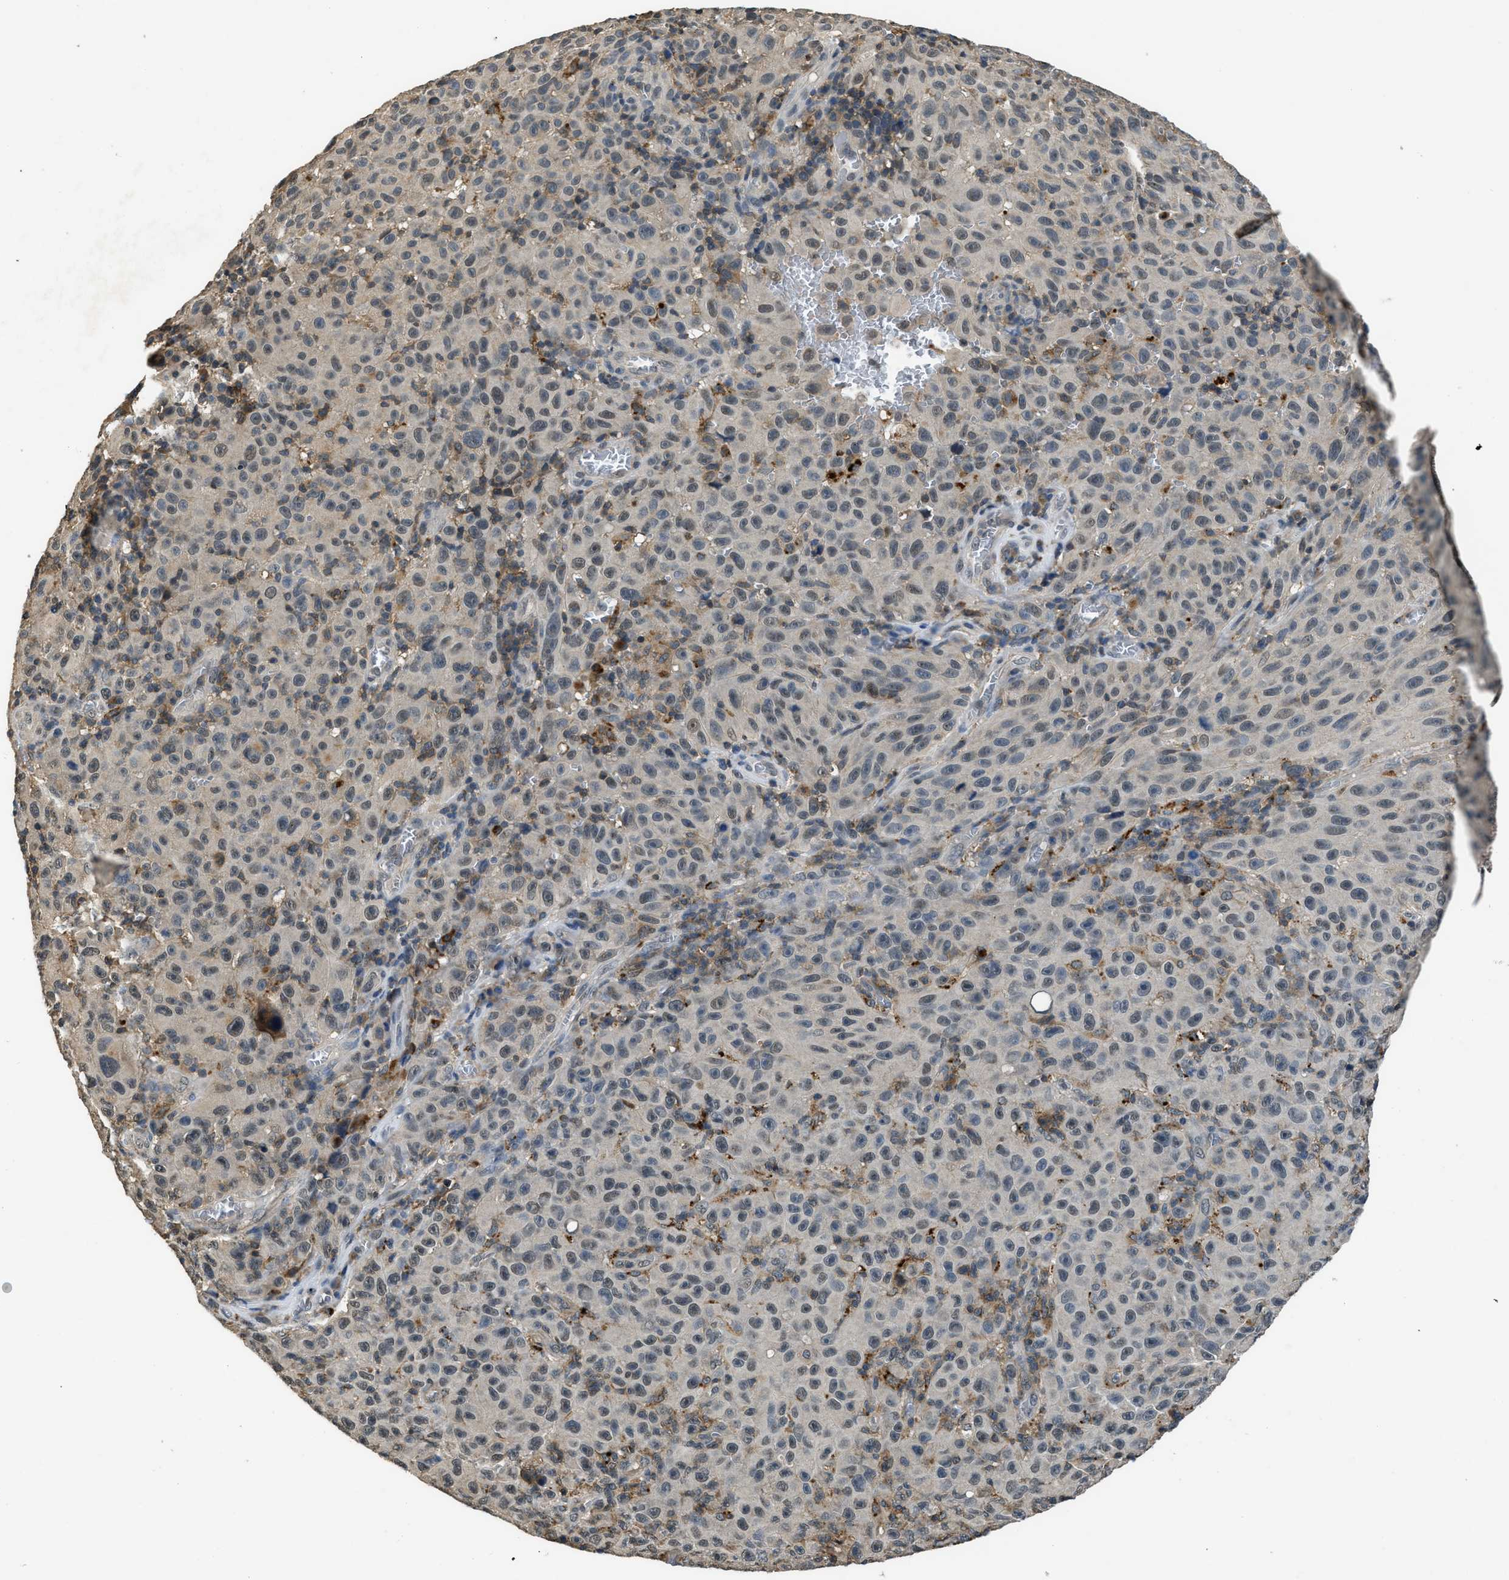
{"staining": {"intensity": "weak", "quantity": "<25%", "location": "cytoplasmic/membranous"}, "tissue": "melanoma", "cell_type": "Tumor cells", "image_type": "cancer", "snomed": [{"axis": "morphology", "description": "Malignant melanoma, NOS"}, {"axis": "topography", "description": "Skin"}], "caption": "Tumor cells show no significant positivity in melanoma.", "gene": "SLC15A4", "patient": {"sex": "female", "age": 82}}